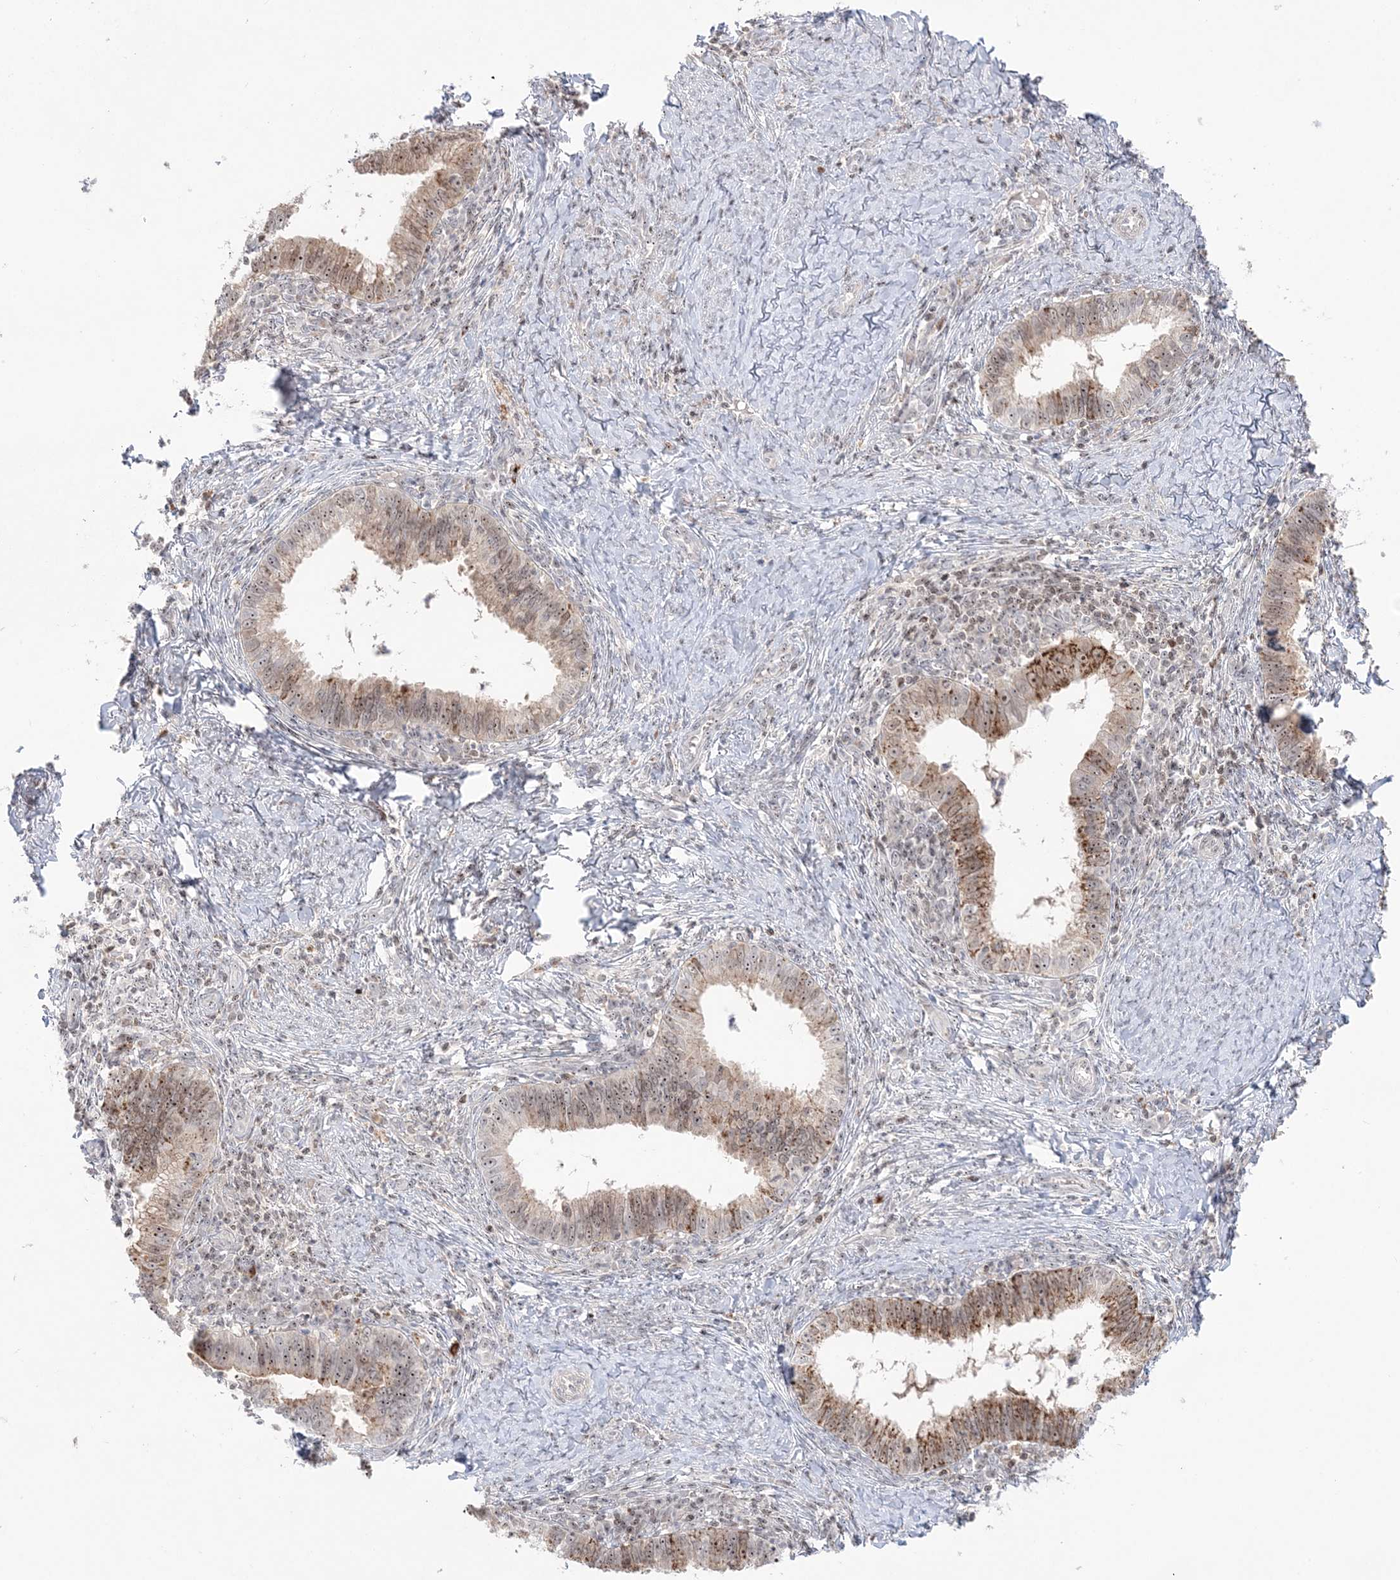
{"staining": {"intensity": "moderate", "quantity": "25%-75%", "location": "cytoplasmic/membranous,nuclear"}, "tissue": "cervical cancer", "cell_type": "Tumor cells", "image_type": "cancer", "snomed": [{"axis": "morphology", "description": "Adenocarcinoma, NOS"}, {"axis": "topography", "description": "Cervix"}], "caption": "High-power microscopy captured an IHC image of cervical adenocarcinoma, revealing moderate cytoplasmic/membranous and nuclear staining in about 25%-75% of tumor cells.", "gene": "SH3BP4", "patient": {"sex": "female", "age": 36}}